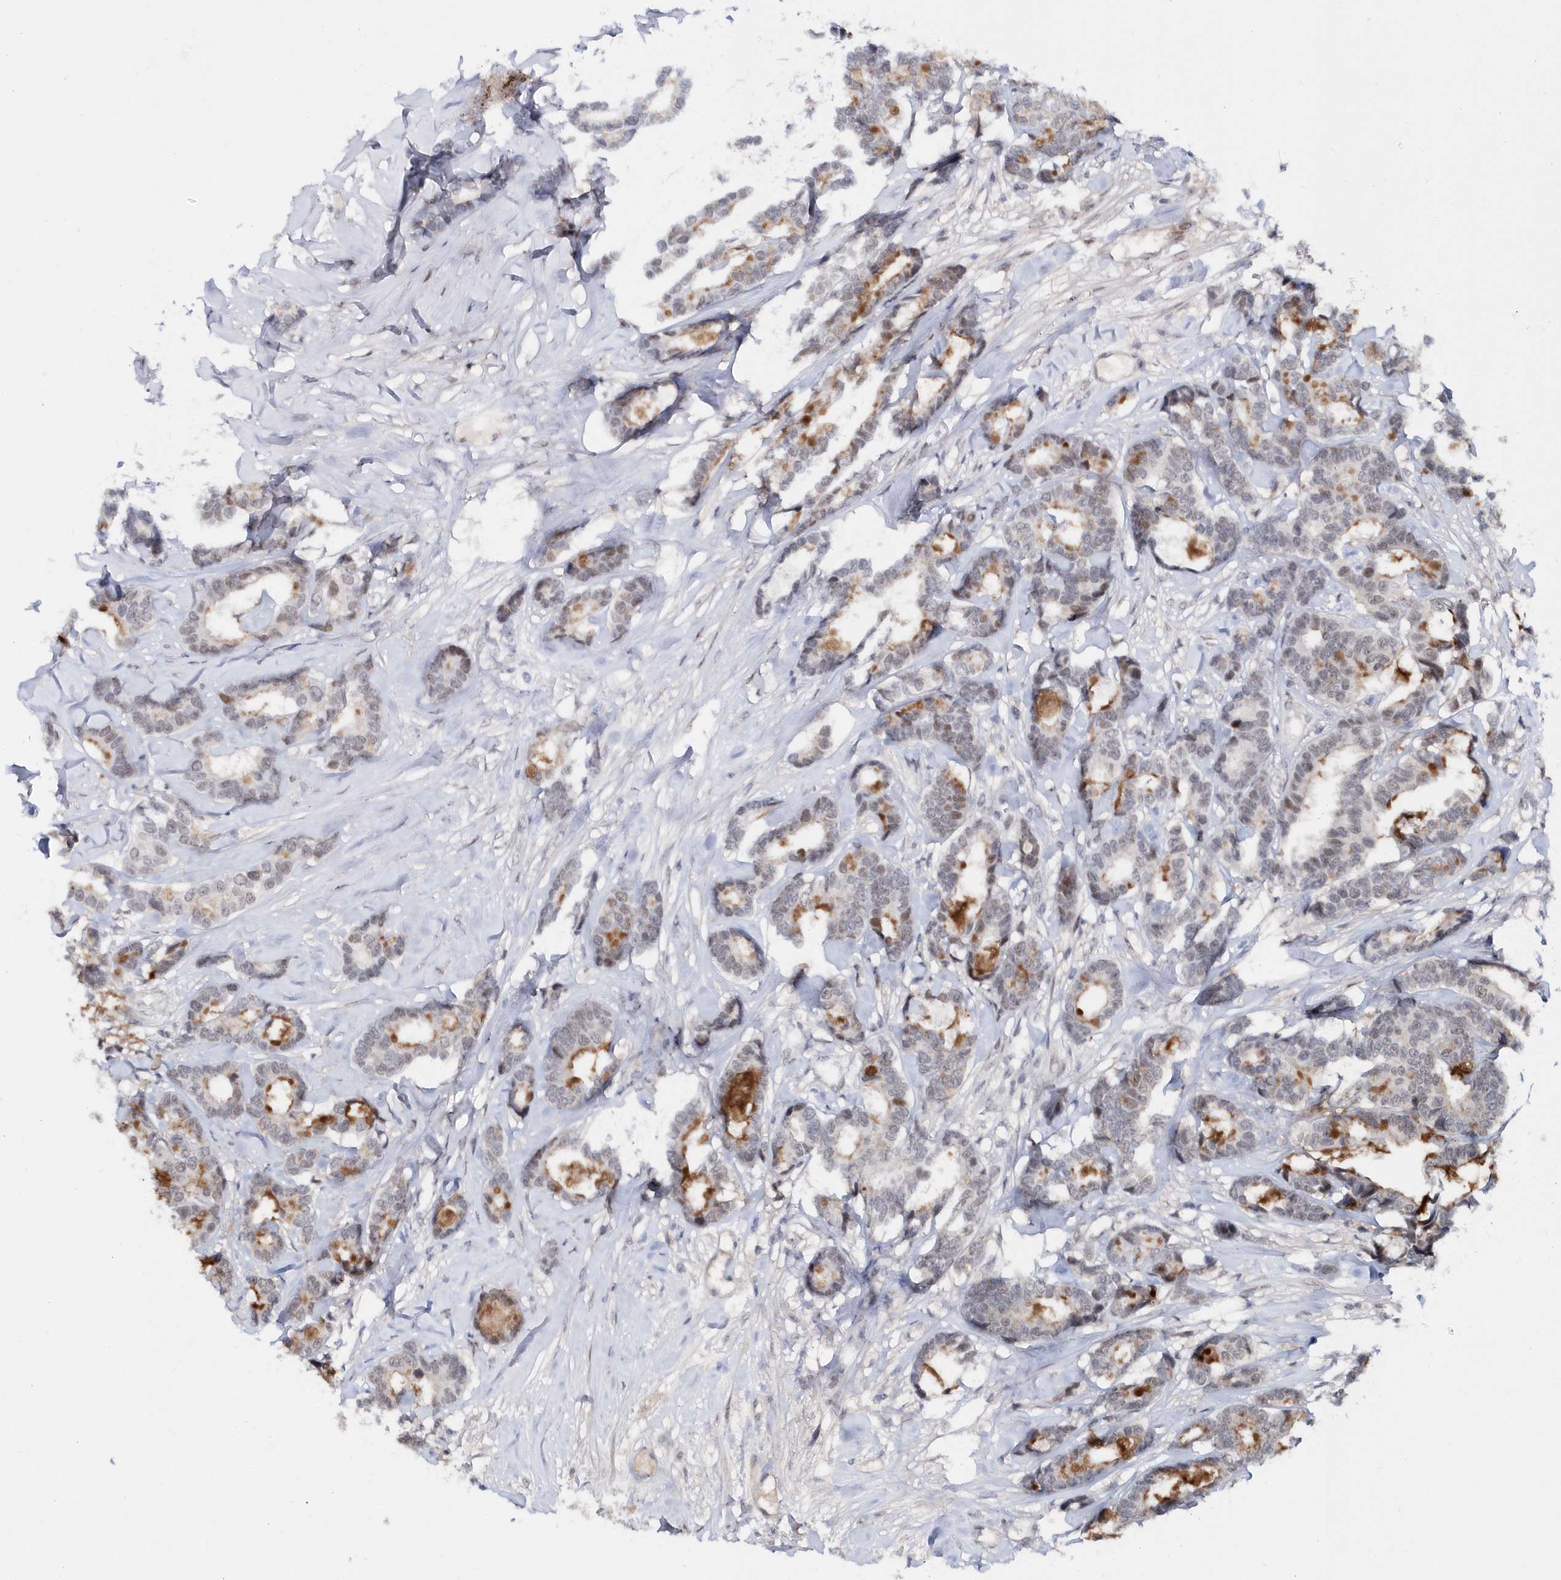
{"staining": {"intensity": "strong", "quantity": "<25%", "location": "cytoplasmic/membranous"}, "tissue": "breast cancer", "cell_type": "Tumor cells", "image_type": "cancer", "snomed": [{"axis": "morphology", "description": "Duct carcinoma"}, {"axis": "topography", "description": "Breast"}], "caption": "This histopathology image exhibits immunohistochemistry (IHC) staining of human invasive ductal carcinoma (breast), with medium strong cytoplasmic/membranous staining in approximately <25% of tumor cells.", "gene": "ASCL4", "patient": {"sex": "female", "age": 87}}